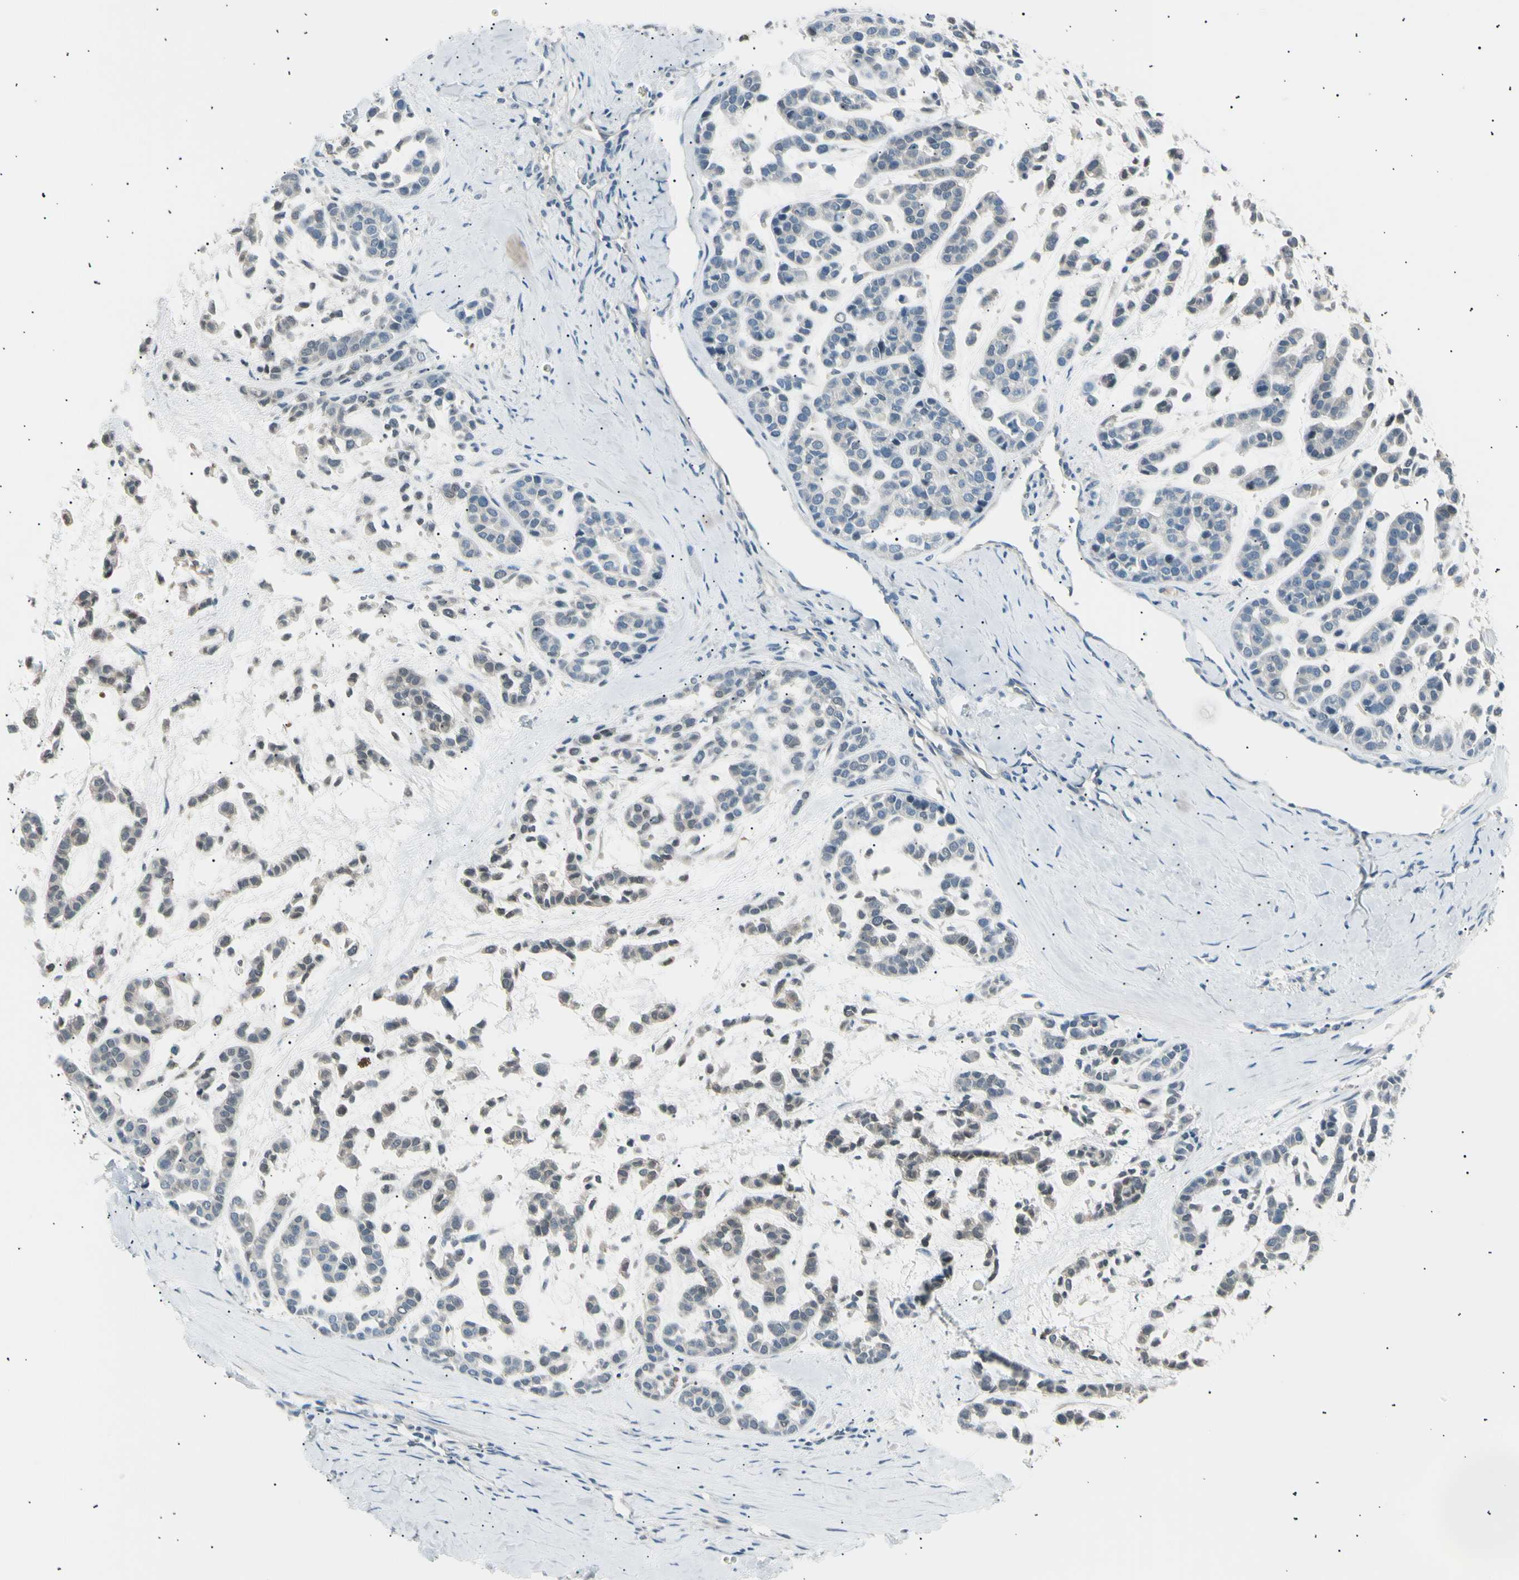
{"staining": {"intensity": "weak", "quantity": "25%-75%", "location": "cytoplasmic/membranous"}, "tissue": "head and neck cancer", "cell_type": "Tumor cells", "image_type": "cancer", "snomed": [{"axis": "morphology", "description": "Adenocarcinoma, NOS"}, {"axis": "morphology", "description": "Adenoma, NOS"}, {"axis": "topography", "description": "Head-Neck"}], "caption": "Tumor cells reveal weak cytoplasmic/membranous staining in about 25%-75% of cells in head and neck cancer (adenoma).", "gene": "LHPP", "patient": {"sex": "female", "age": 55}}